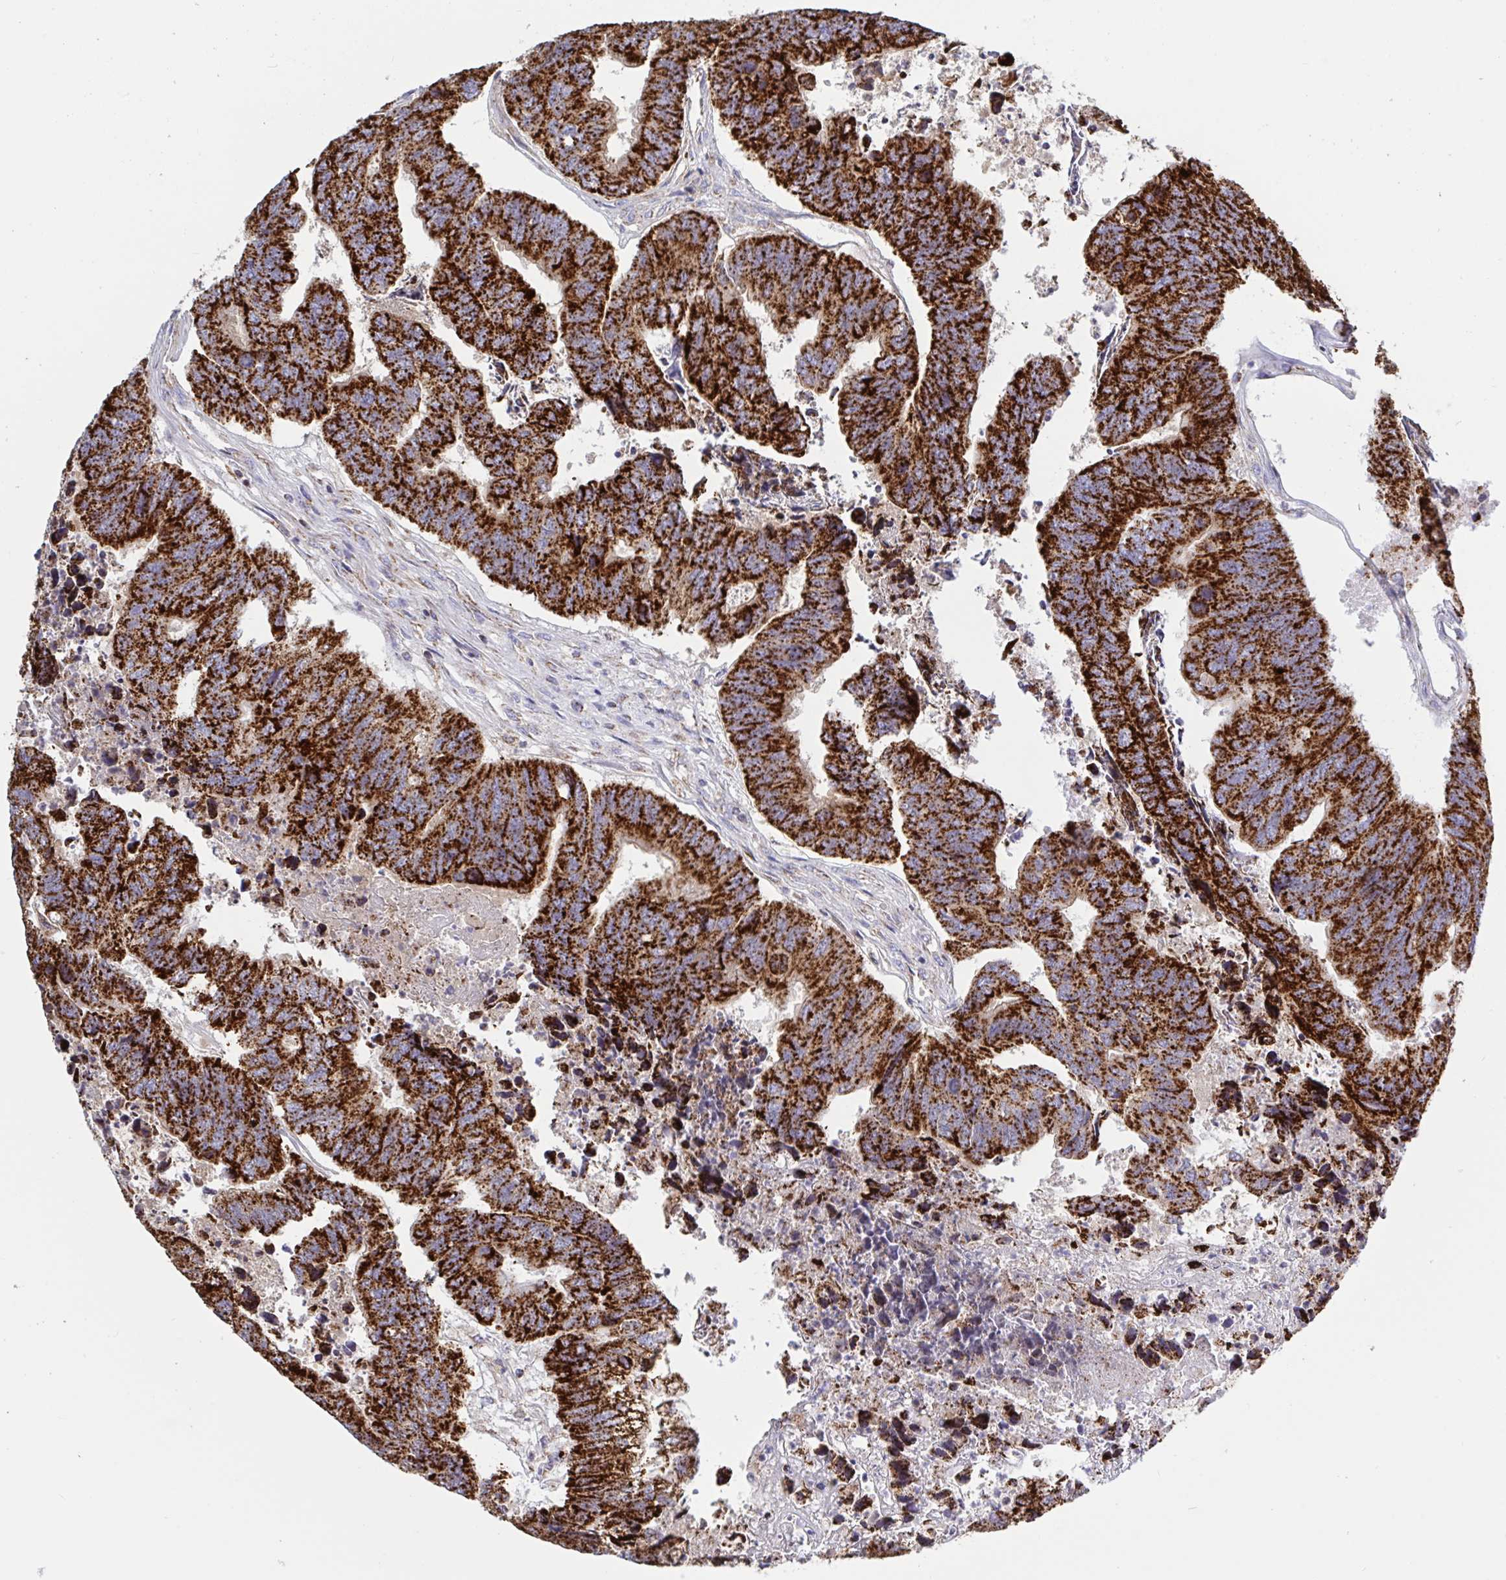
{"staining": {"intensity": "strong", "quantity": ">75%", "location": "cytoplasmic/membranous"}, "tissue": "colorectal cancer", "cell_type": "Tumor cells", "image_type": "cancer", "snomed": [{"axis": "morphology", "description": "Adenocarcinoma, NOS"}, {"axis": "topography", "description": "Colon"}], "caption": "Immunohistochemistry (IHC) of human adenocarcinoma (colorectal) reveals high levels of strong cytoplasmic/membranous staining in approximately >75% of tumor cells. The staining was performed using DAB (3,3'-diaminobenzidine) to visualize the protein expression in brown, while the nuclei were stained in blue with hematoxylin (Magnification: 20x).", "gene": "HSPE1", "patient": {"sex": "female", "age": 67}}